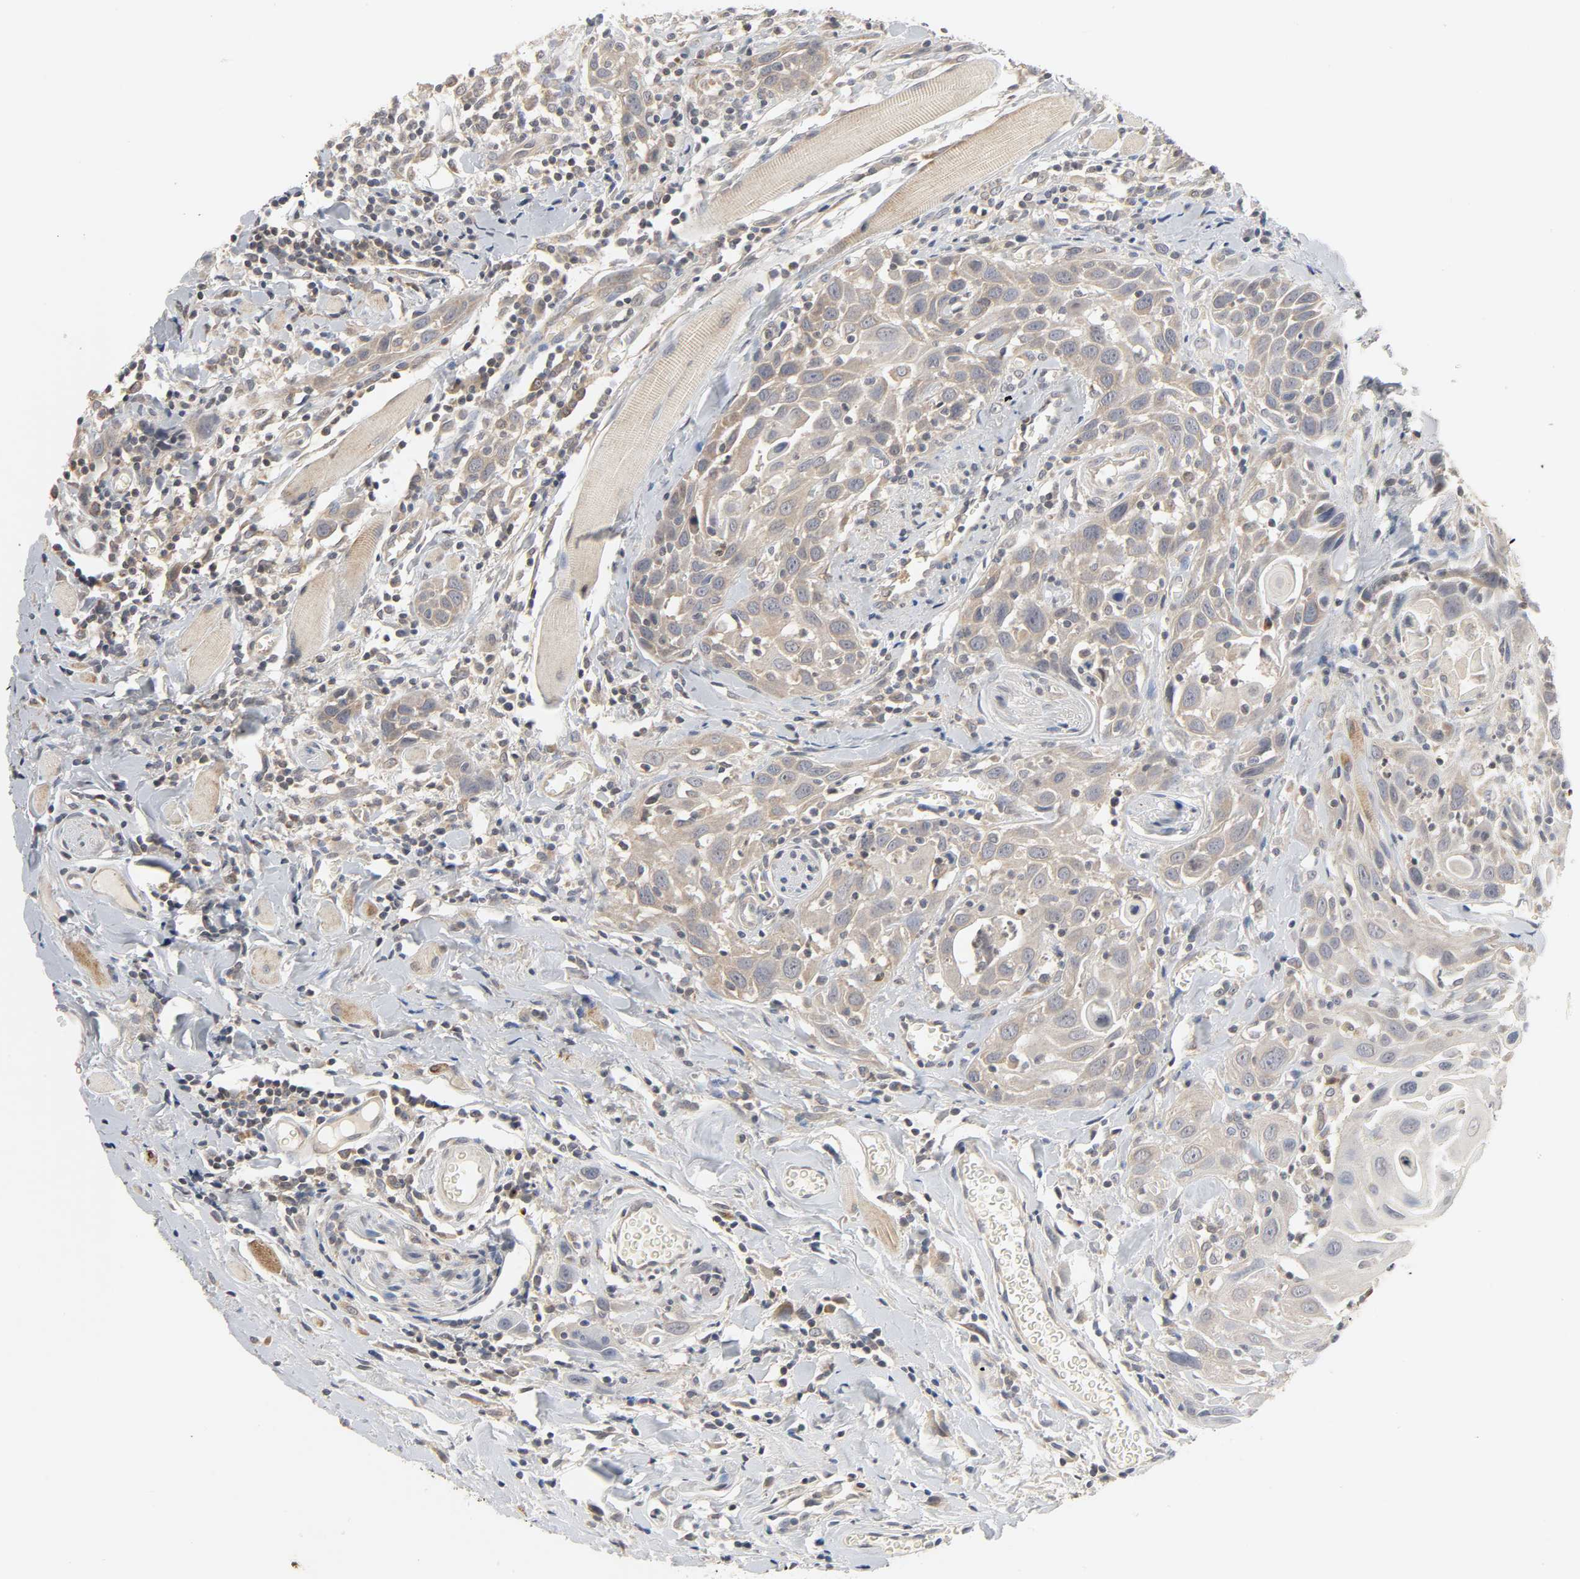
{"staining": {"intensity": "weak", "quantity": ">75%", "location": "cytoplasmic/membranous"}, "tissue": "head and neck cancer", "cell_type": "Tumor cells", "image_type": "cancer", "snomed": [{"axis": "morphology", "description": "Squamous cell carcinoma, NOS"}, {"axis": "topography", "description": "Oral tissue"}, {"axis": "topography", "description": "Head-Neck"}], "caption": "Human squamous cell carcinoma (head and neck) stained with a protein marker displays weak staining in tumor cells.", "gene": "CLEC4E", "patient": {"sex": "female", "age": 50}}